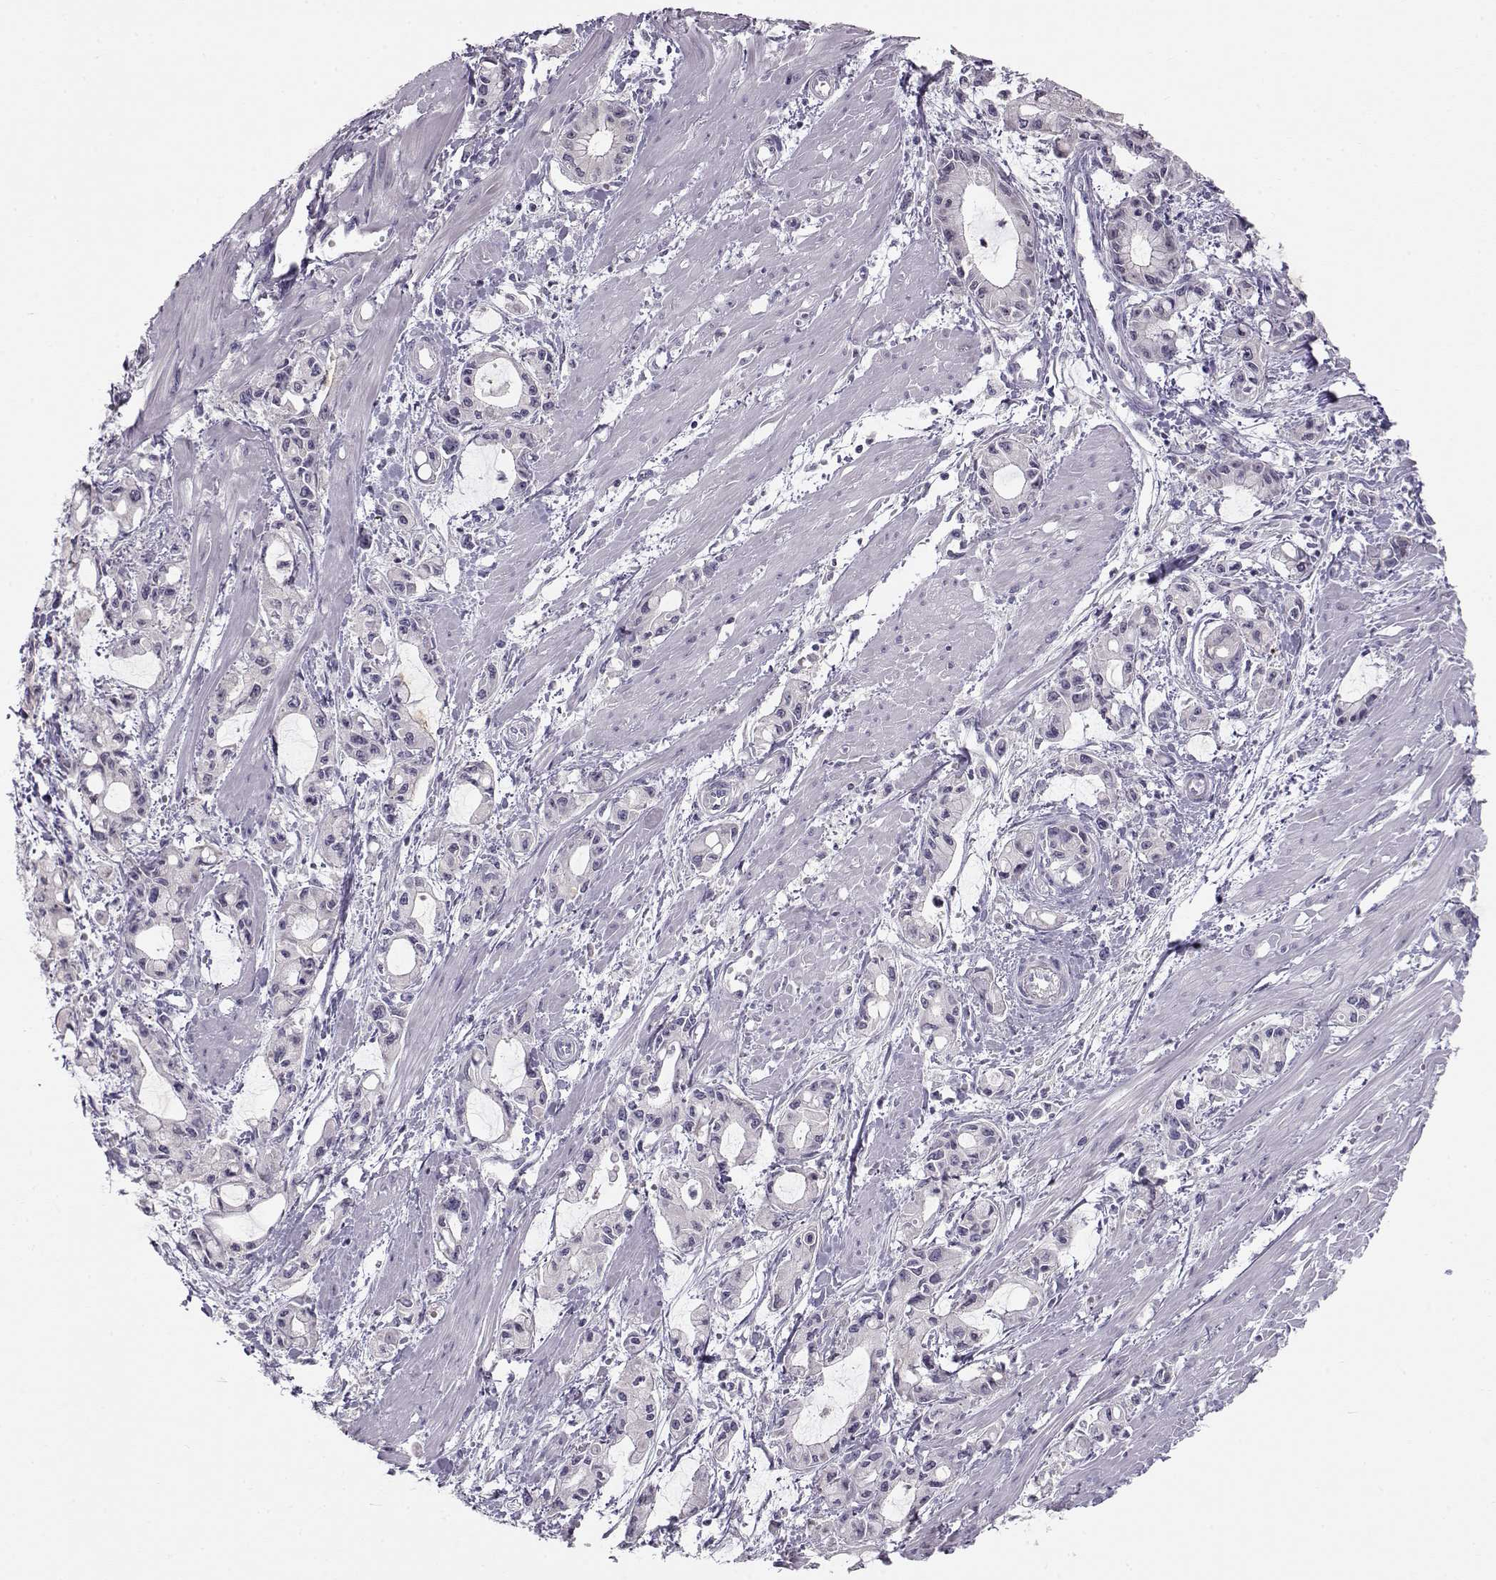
{"staining": {"intensity": "negative", "quantity": "none", "location": "none"}, "tissue": "pancreatic cancer", "cell_type": "Tumor cells", "image_type": "cancer", "snomed": [{"axis": "morphology", "description": "Adenocarcinoma, NOS"}, {"axis": "topography", "description": "Pancreas"}], "caption": "The immunohistochemistry (IHC) photomicrograph has no significant expression in tumor cells of pancreatic cancer tissue.", "gene": "GRK1", "patient": {"sex": "male", "age": 48}}